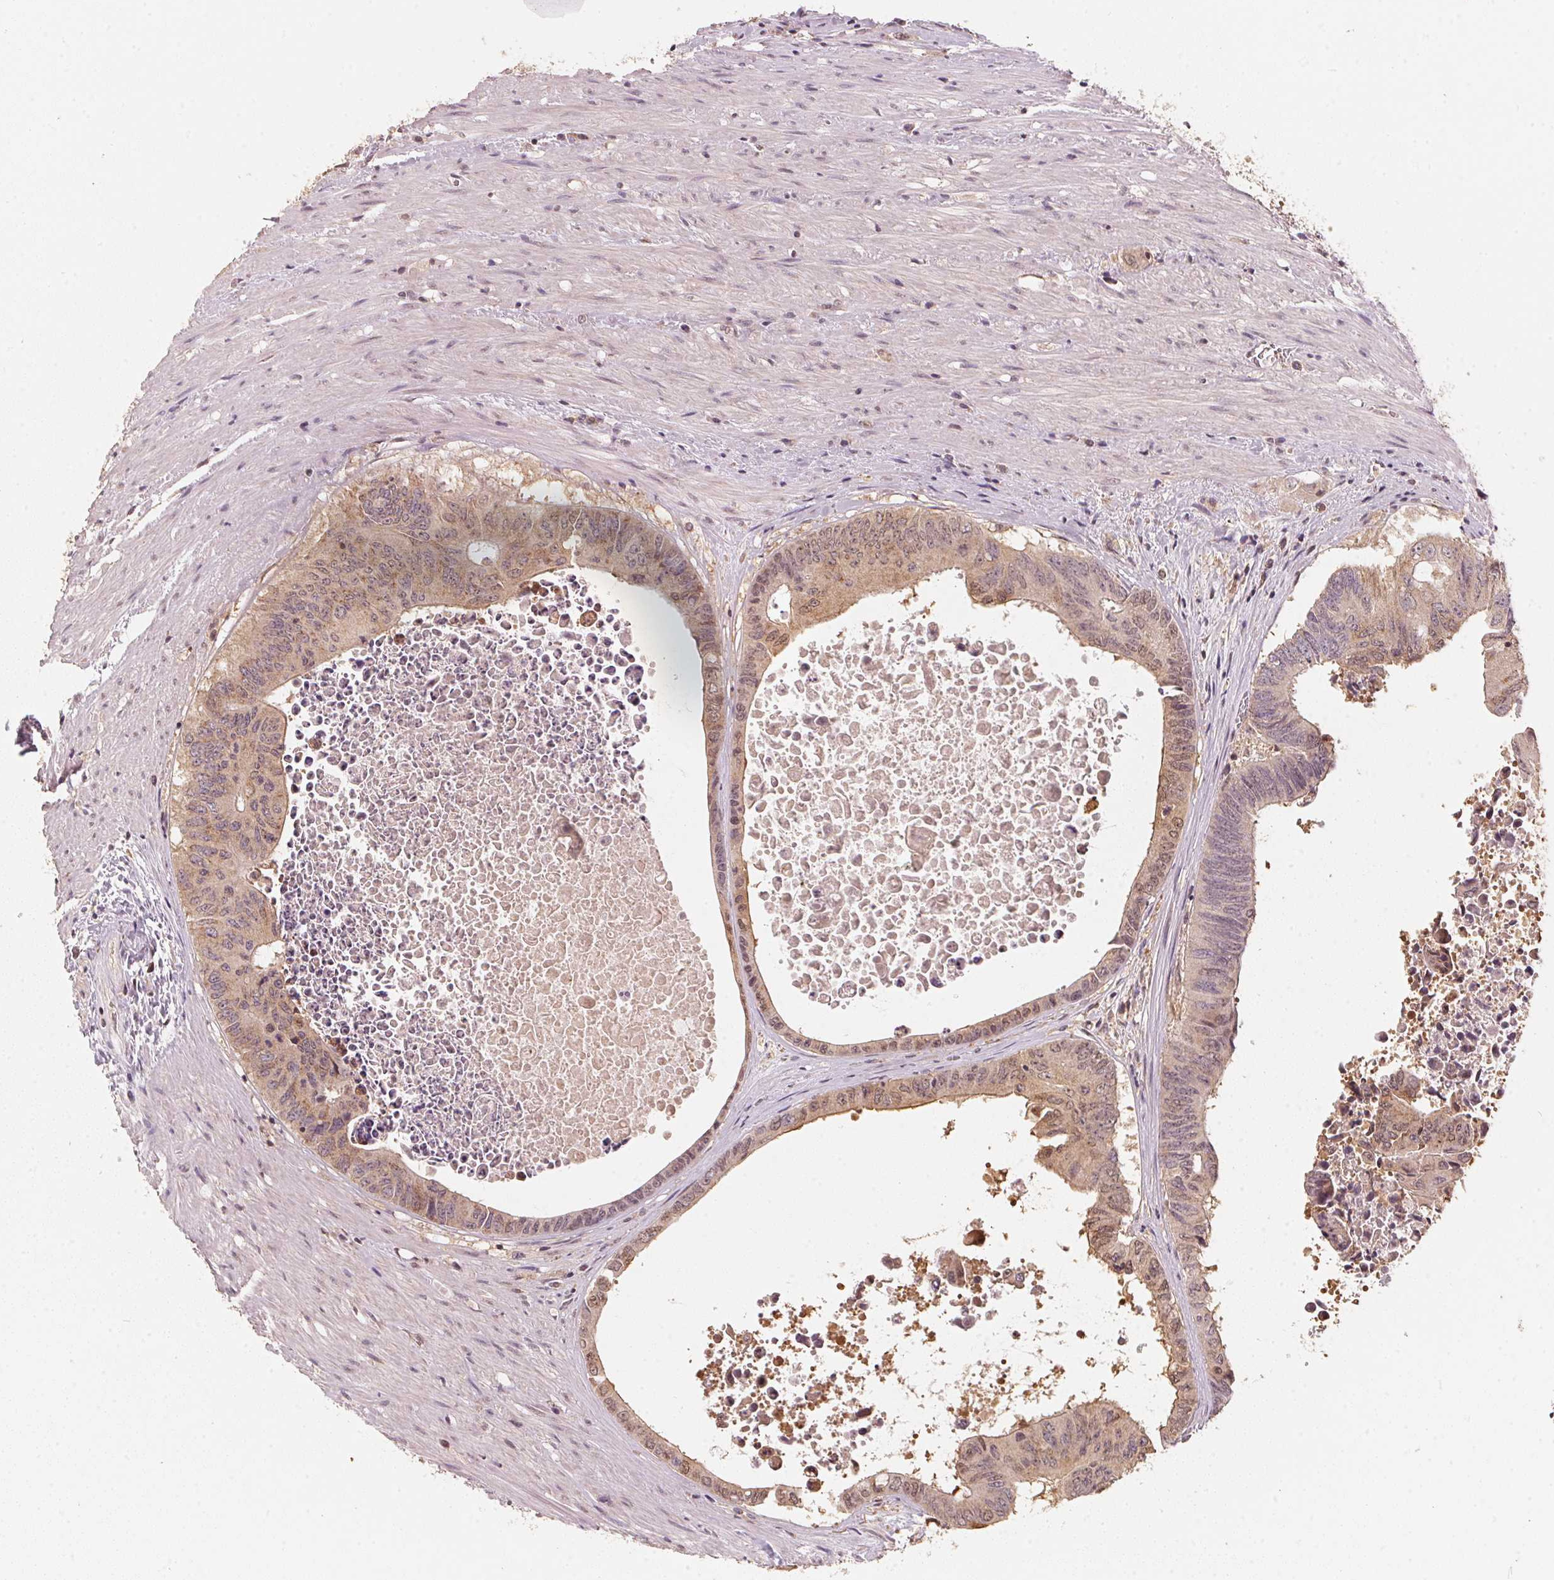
{"staining": {"intensity": "weak", "quantity": "25%-75%", "location": "cytoplasmic/membranous"}, "tissue": "colorectal cancer", "cell_type": "Tumor cells", "image_type": "cancer", "snomed": [{"axis": "morphology", "description": "Adenocarcinoma, NOS"}, {"axis": "topography", "description": "Rectum"}], "caption": "A brown stain shows weak cytoplasmic/membranous positivity of a protein in colorectal cancer tumor cells. (DAB (3,3'-diaminobenzidine) IHC with brightfield microscopy, high magnification).", "gene": "C2orf73", "patient": {"sex": "male", "age": 59}}